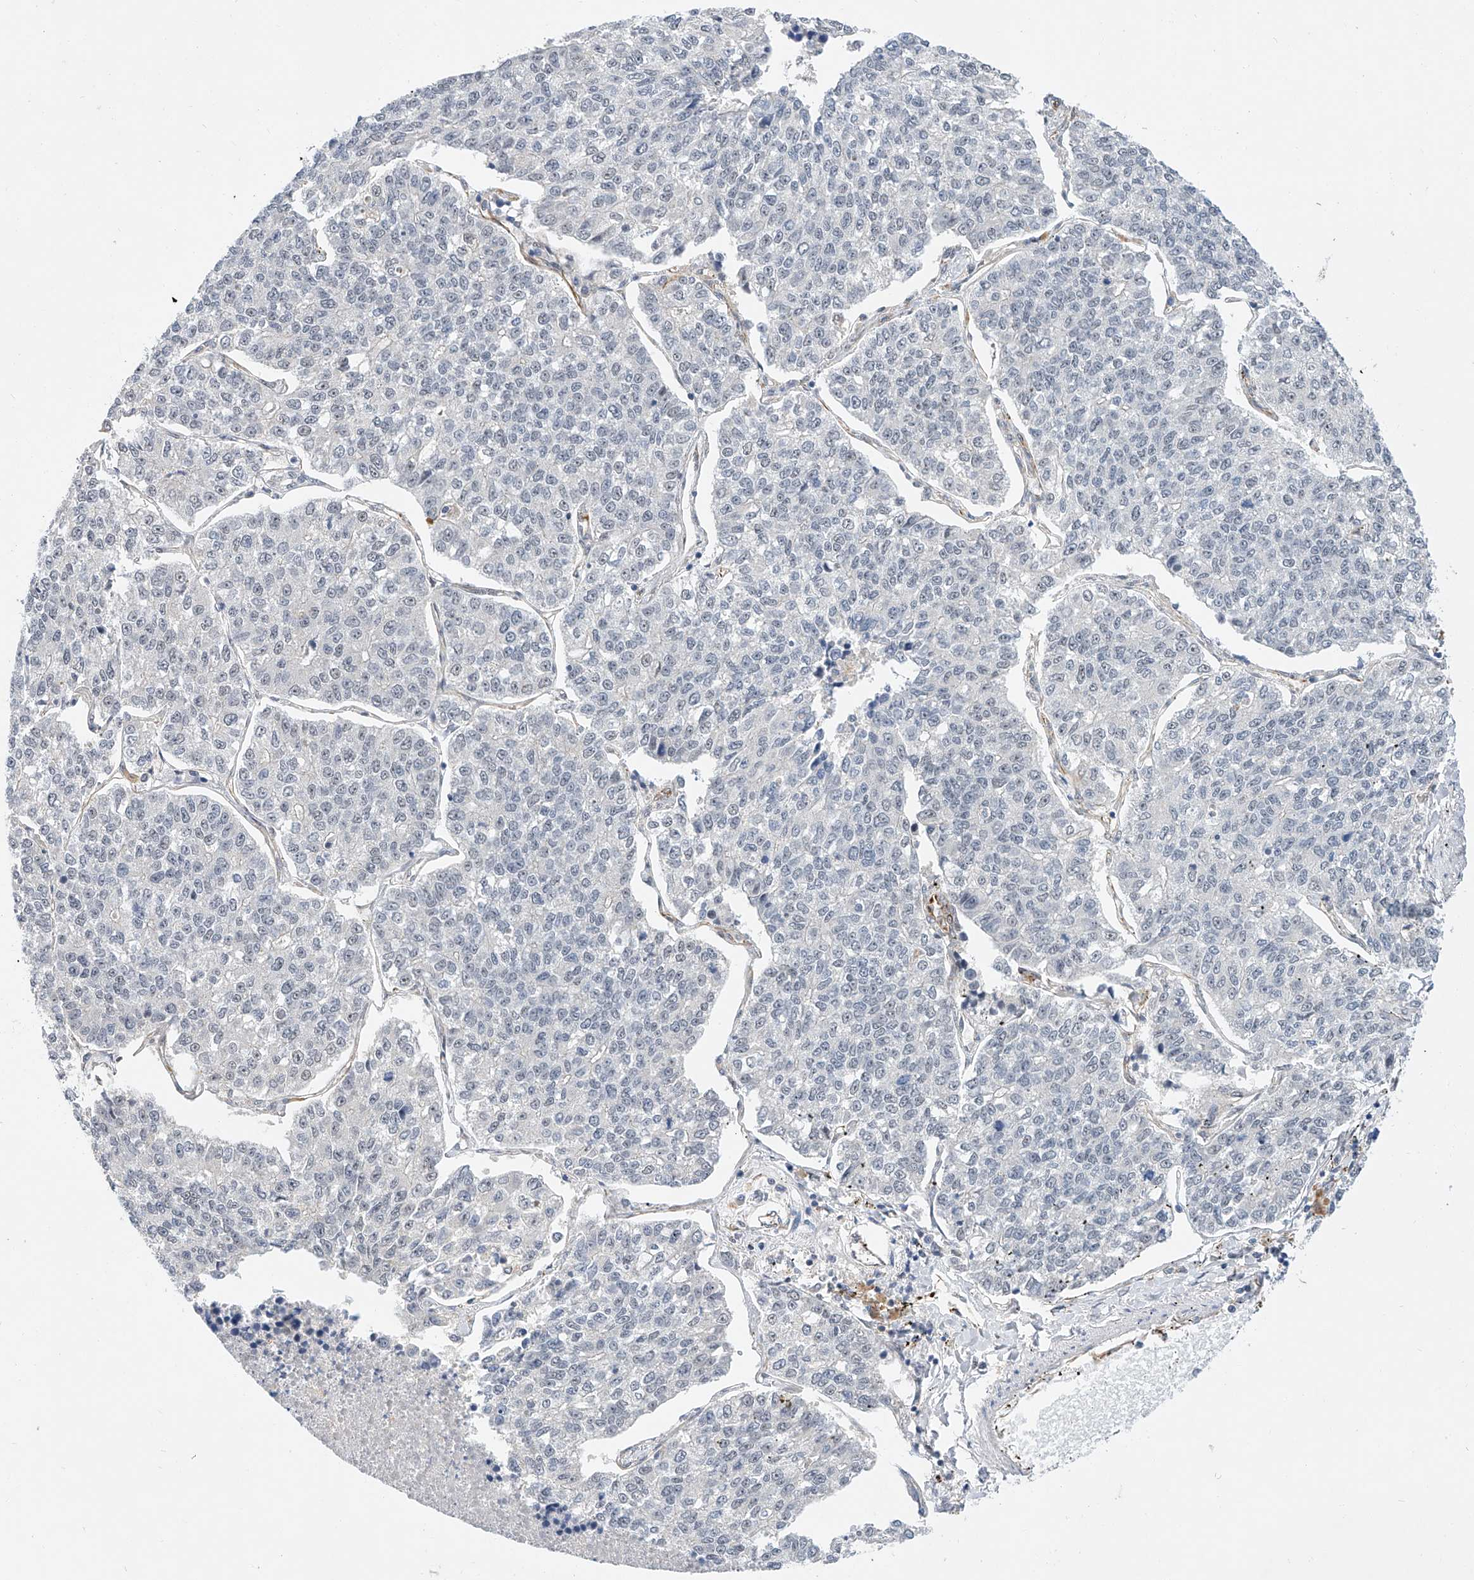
{"staining": {"intensity": "negative", "quantity": "none", "location": "none"}, "tissue": "lung cancer", "cell_type": "Tumor cells", "image_type": "cancer", "snomed": [{"axis": "morphology", "description": "Adenocarcinoma, NOS"}, {"axis": "topography", "description": "Lung"}], "caption": "This micrograph is of adenocarcinoma (lung) stained with immunohistochemistry to label a protein in brown with the nuclei are counter-stained blue. There is no expression in tumor cells.", "gene": "AMD1", "patient": {"sex": "male", "age": 49}}